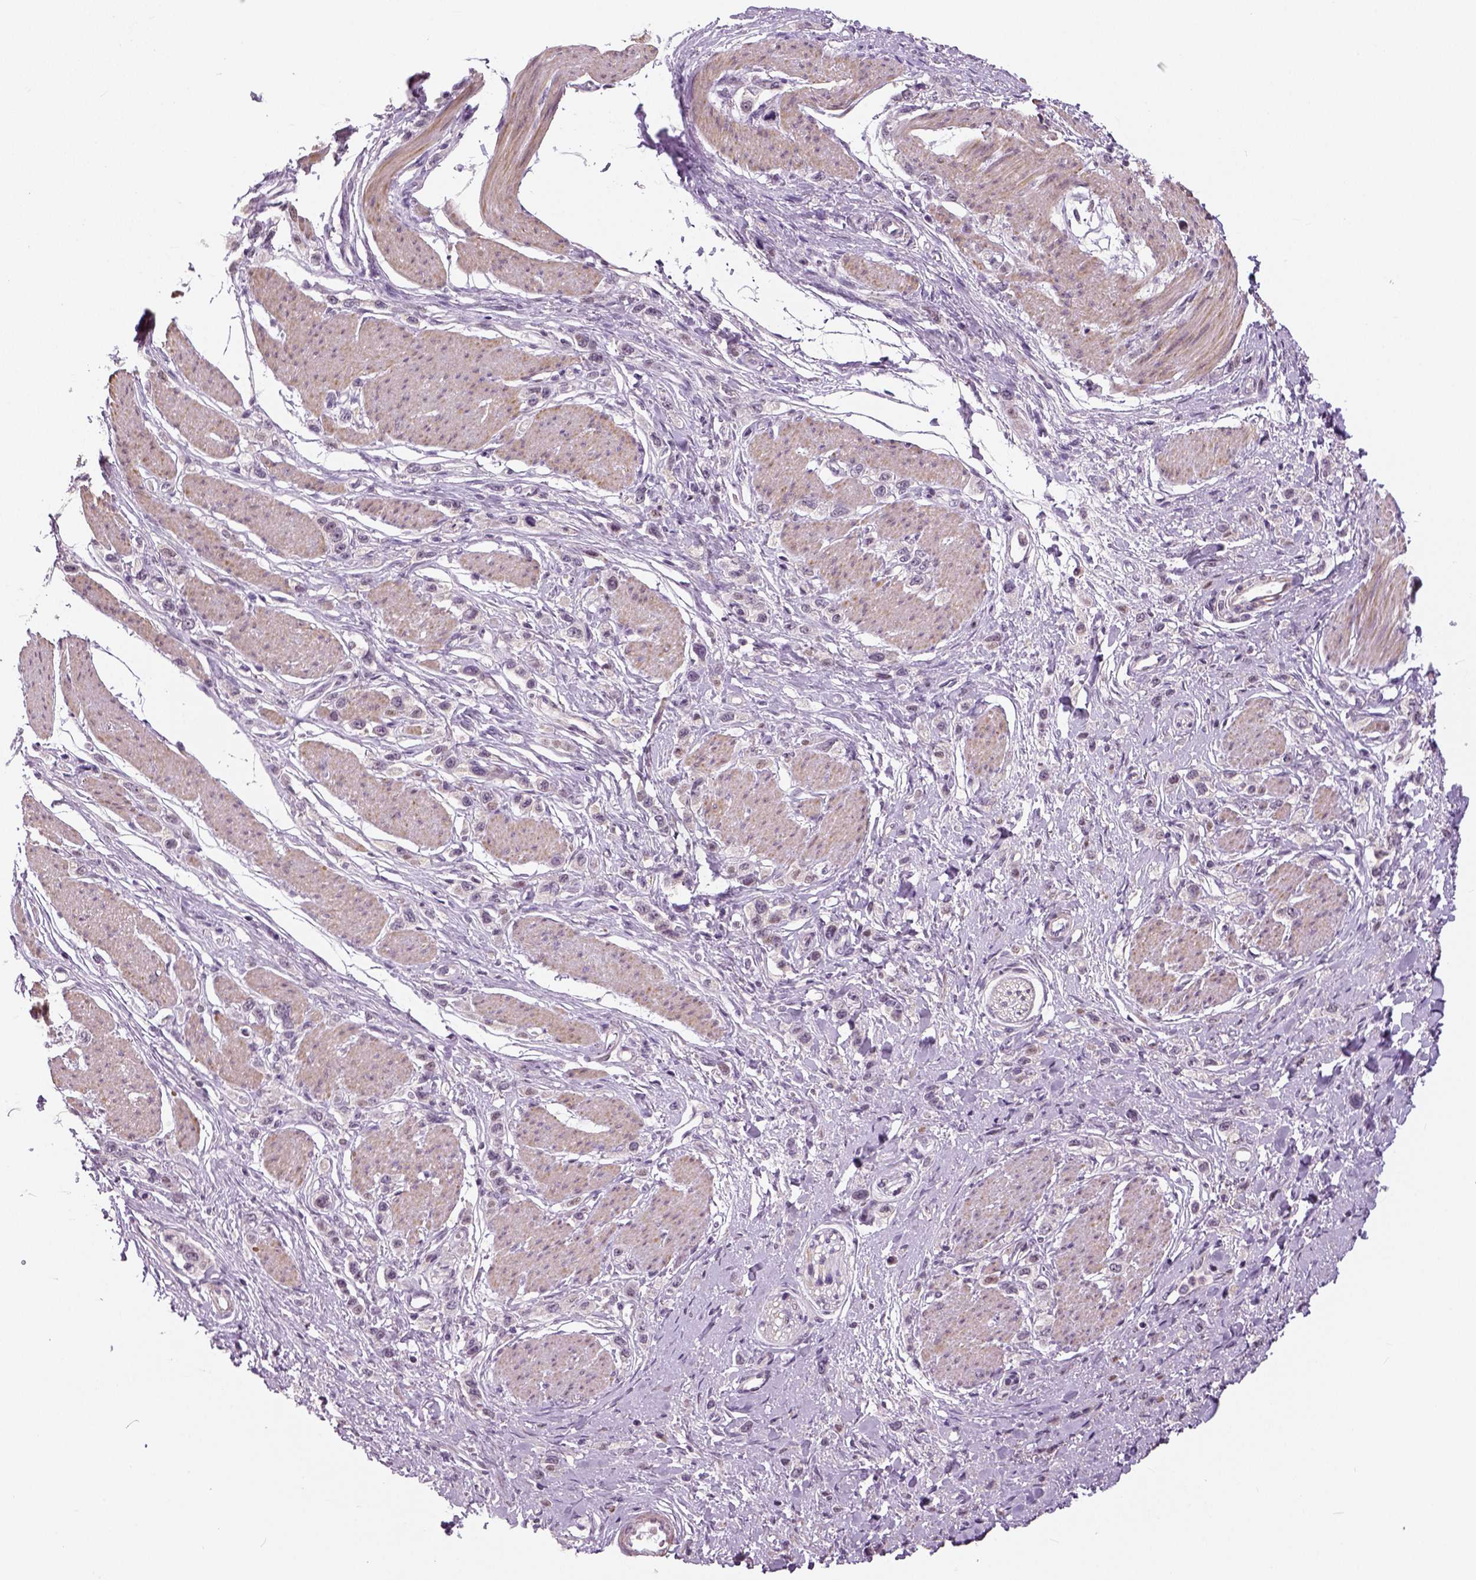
{"staining": {"intensity": "negative", "quantity": "none", "location": "none"}, "tissue": "stomach cancer", "cell_type": "Tumor cells", "image_type": "cancer", "snomed": [{"axis": "morphology", "description": "Adenocarcinoma, NOS"}, {"axis": "topography", "description": "Stomach"}], "caption": "A high-resolution photomicrograph shows immunohistochemistry staining of stomach cancer, which demonstrates no significant positivity in tumor cells.", "gene": "NECAB1", "patient": {"sex": "female", "age": 65}}